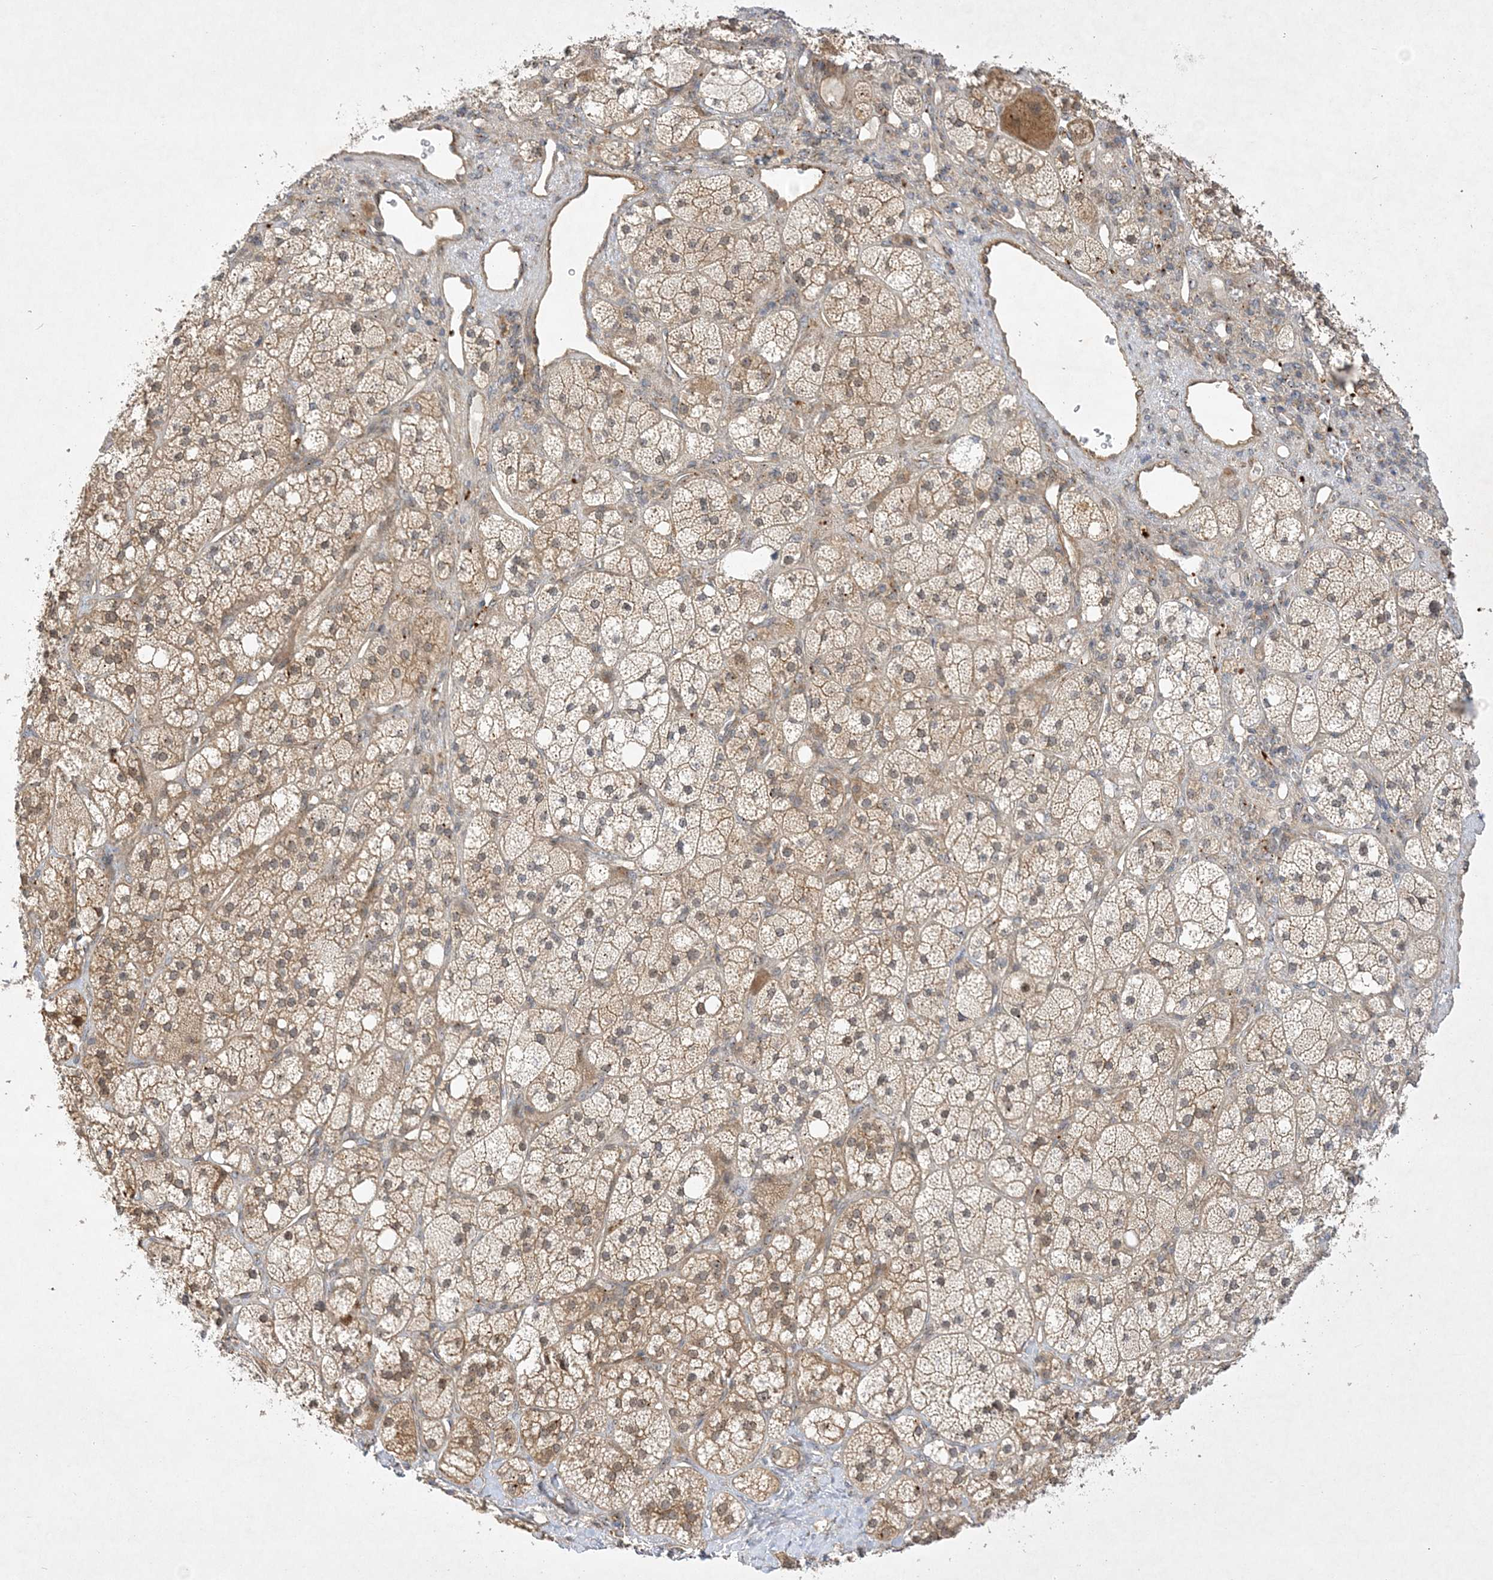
{"staining": {"intensity": "weak", "quantity": "25%-75%", "location": "cytoplasmic/membranous"}, "tissue": "adrenal gland", "cell_type": "Glandular cells", "image_type": "normal", "snomed": [{"axis": "morphology", "description": "Normal tissue, NOS"}, {"axis": "topography", "description": "Adrenal gland"}], "caption": "A brown stain shows weak cytoplasmic/membranous expression of a protein in glandular cells of benign human adrenal gland. (Stains: DAB in brown, nuclei in blue, Microscopy: brightfield microscopy at high magnification).", "gene": "NAF1", "patient": {"sex": "male", "age": 61}}